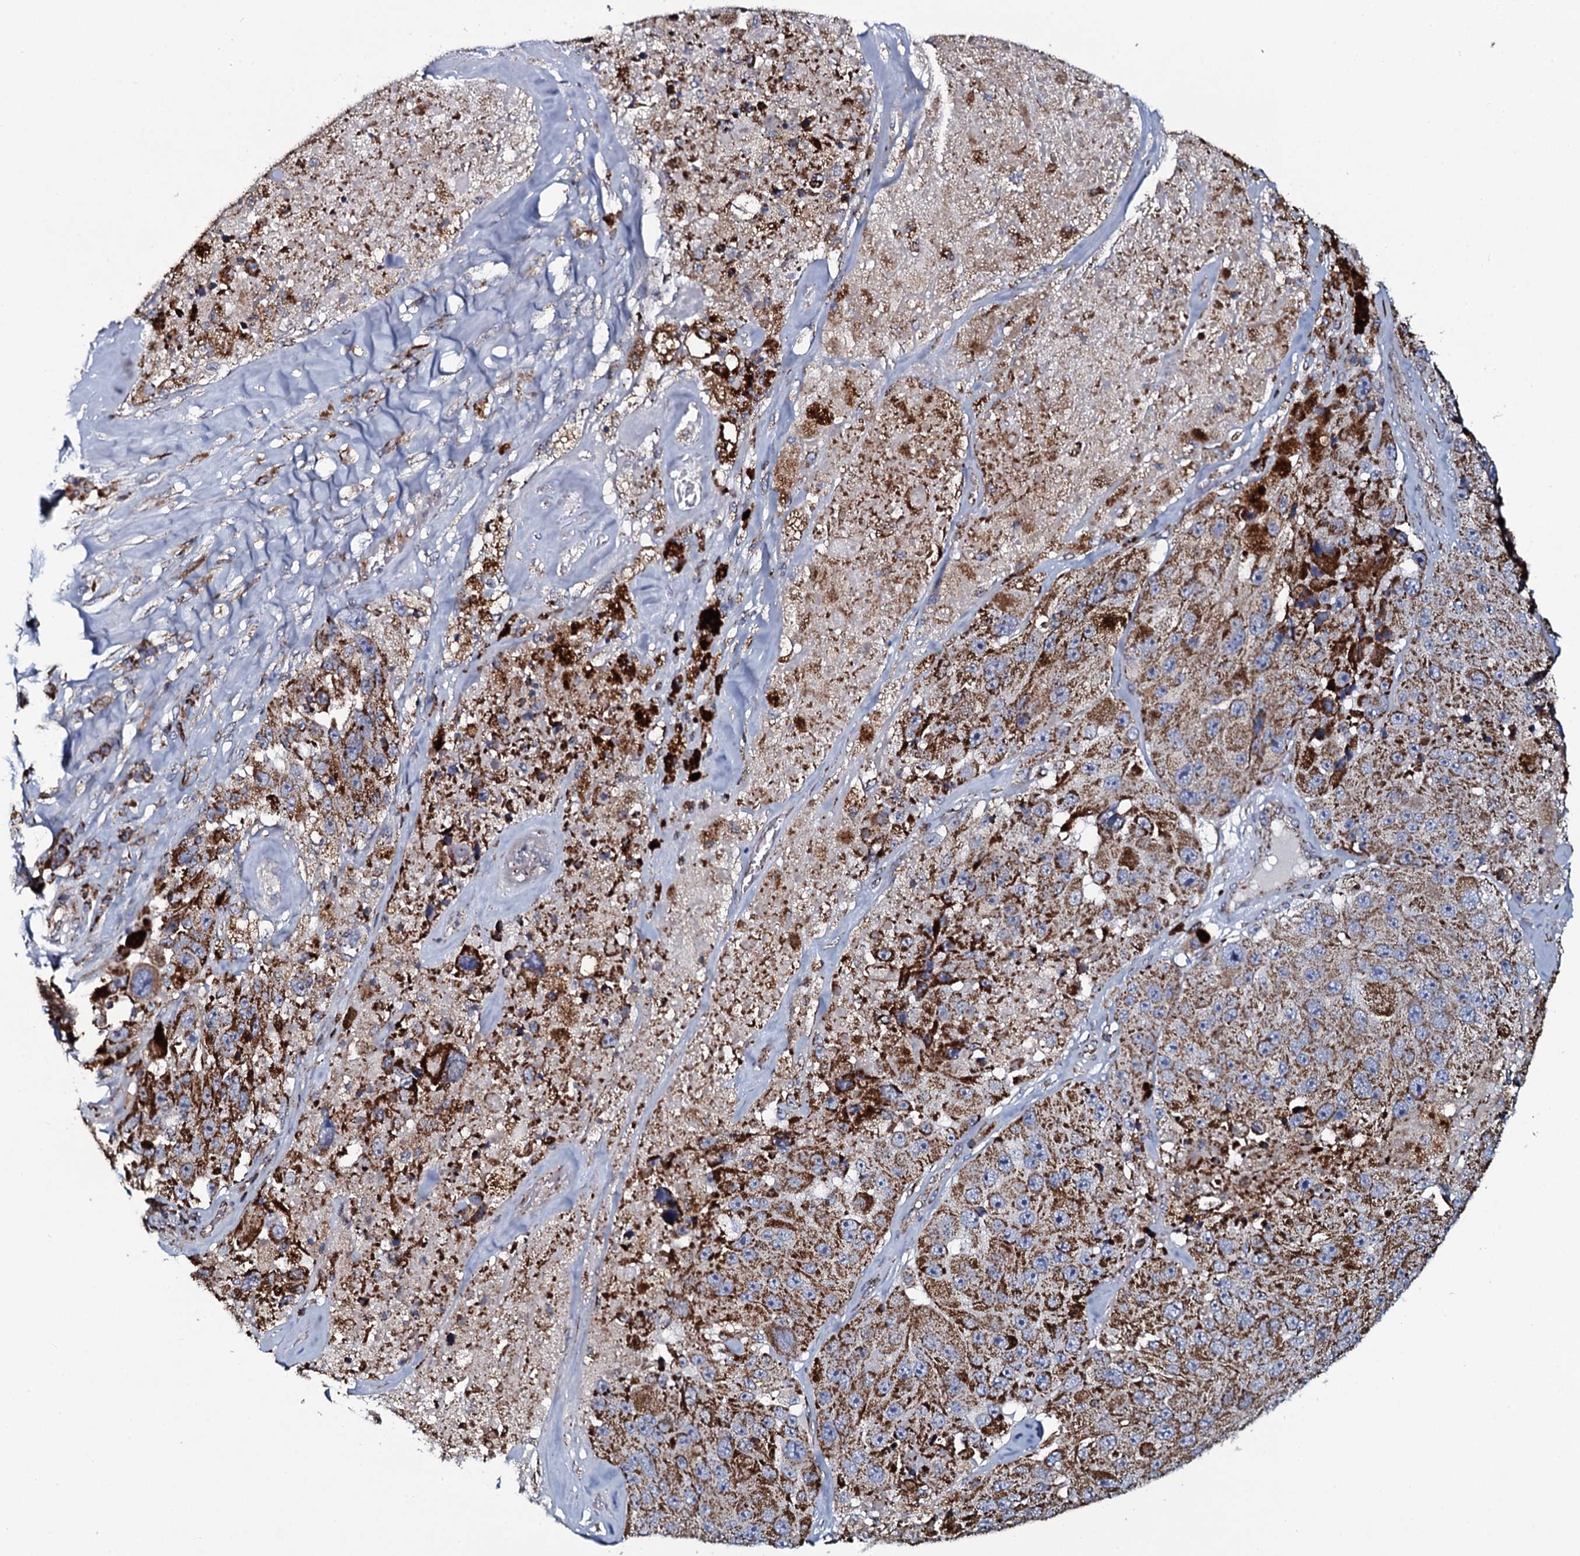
{"staining": {"intensity": "strong", "quantity": ">75%", "location": "cytoplasmic/membranous"}, "tissue": "melanoma", "cell_type": "Tumor cells", "image_type": "cancer", "snomed": [{"axis": "morphology", "description": "Malignant melanoma, Metastatic site"}, {"axis": "topography", "description": "Lymph node"}], "caption": "Human malignant melanoma (metastatic site) stained for a protein (brown) reveals strong cytoplasmic/membranous positive staining in approximately >75% of tumor cells.", "gene": "EVC2", "patient": {"sex": "male", "age": 62}}